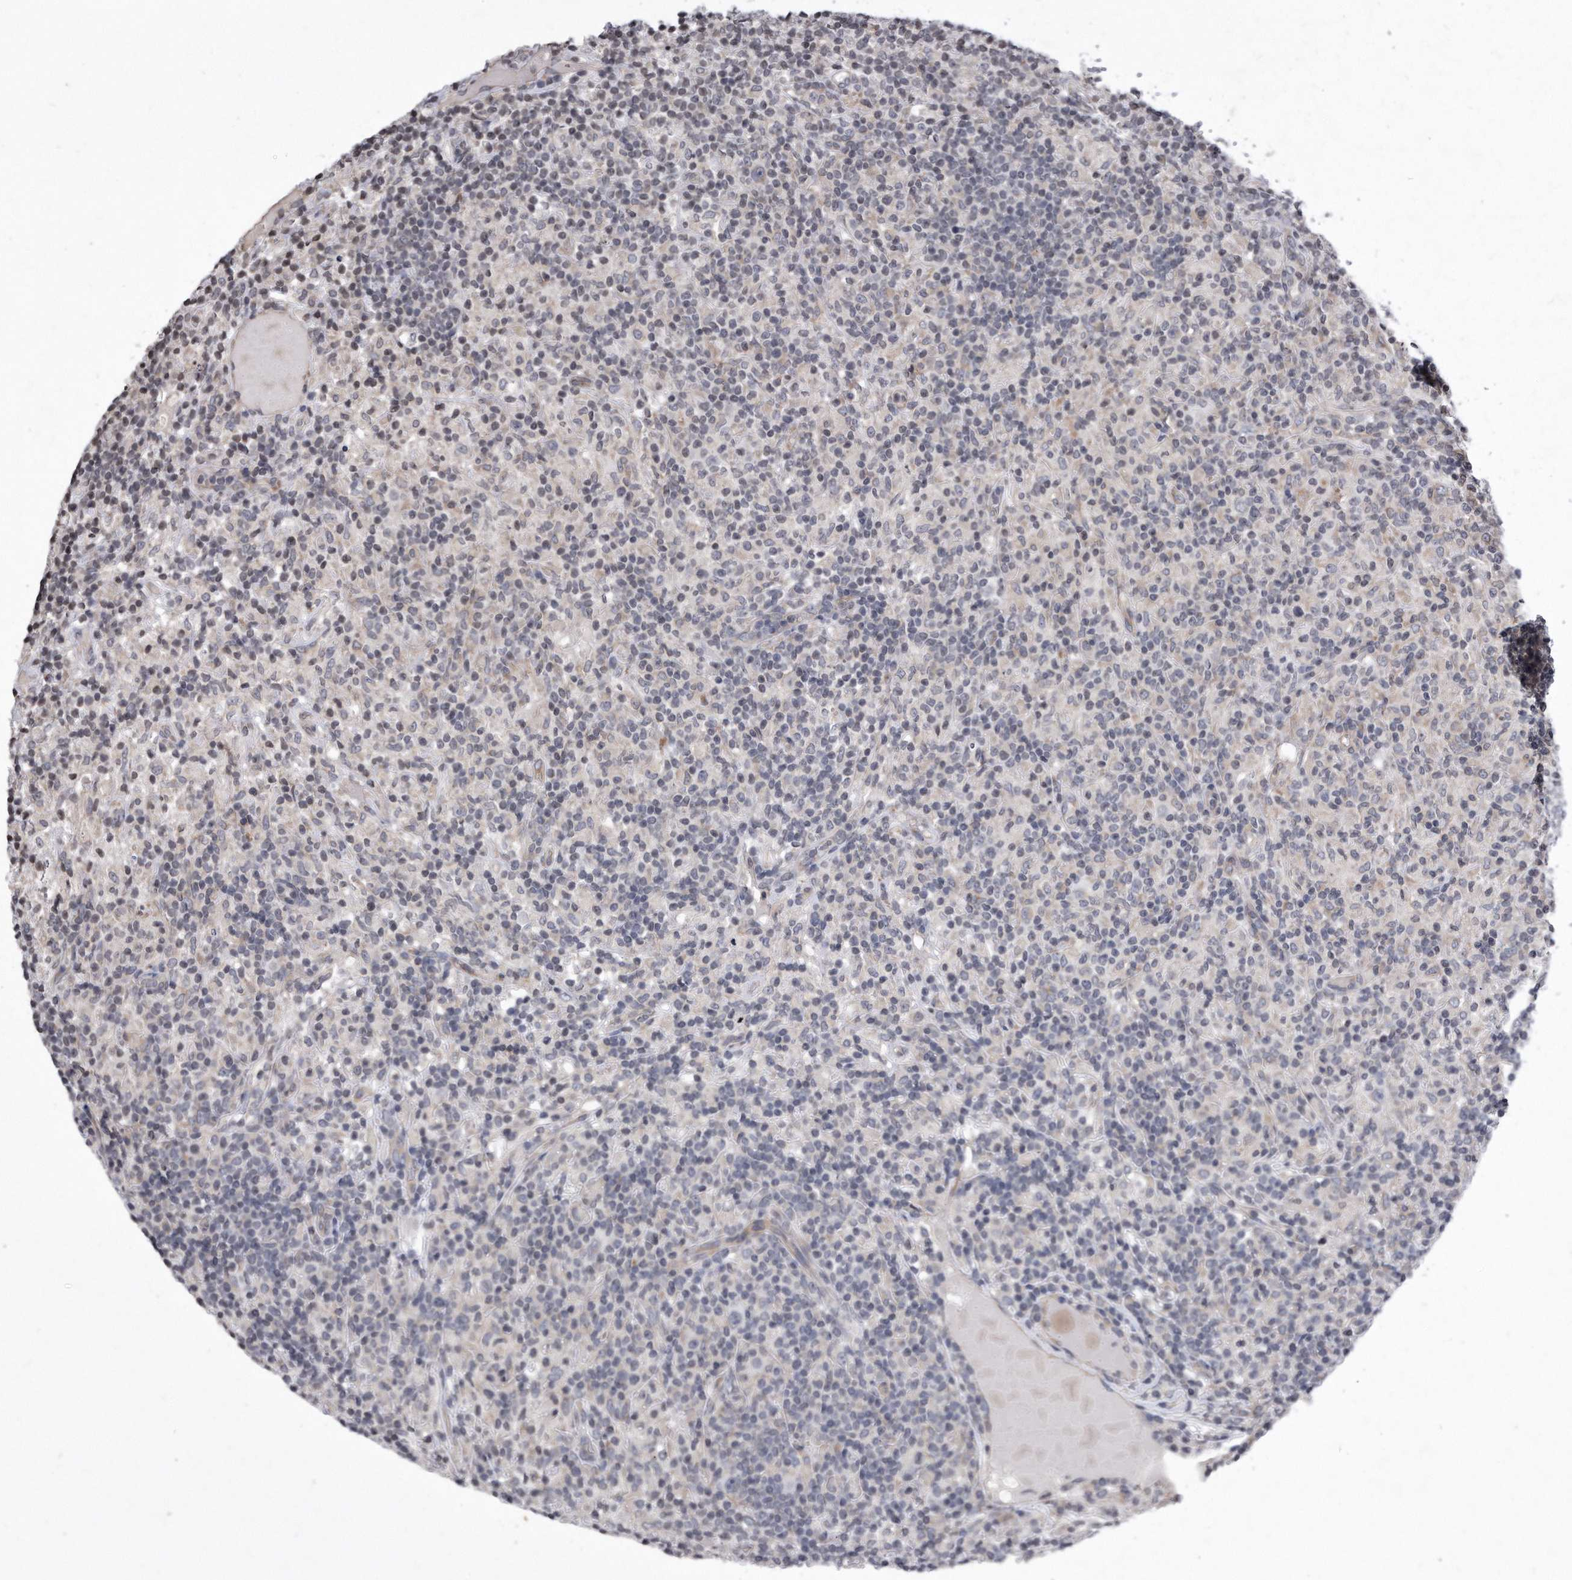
{"staining": {"intensity": "negative", "quantity": "none", "location": "none"}, "tissue": "lymphoma", "cell_type": "Tumor cells", "image_type": "cancer", "snomed": [{"axis": "morphology", "description": "Hodgkin's disease, NOS"}, {"axis": "topography", "description": "Lymph node"}], "caption": "DAB (3,3'-diaminobenzidine) immunohistochemical staining of Hodgkin's disease reveals no significant staining in tumor cells.", "gene": "DAB1", "patient": {"sex": "male", "age": 70}}